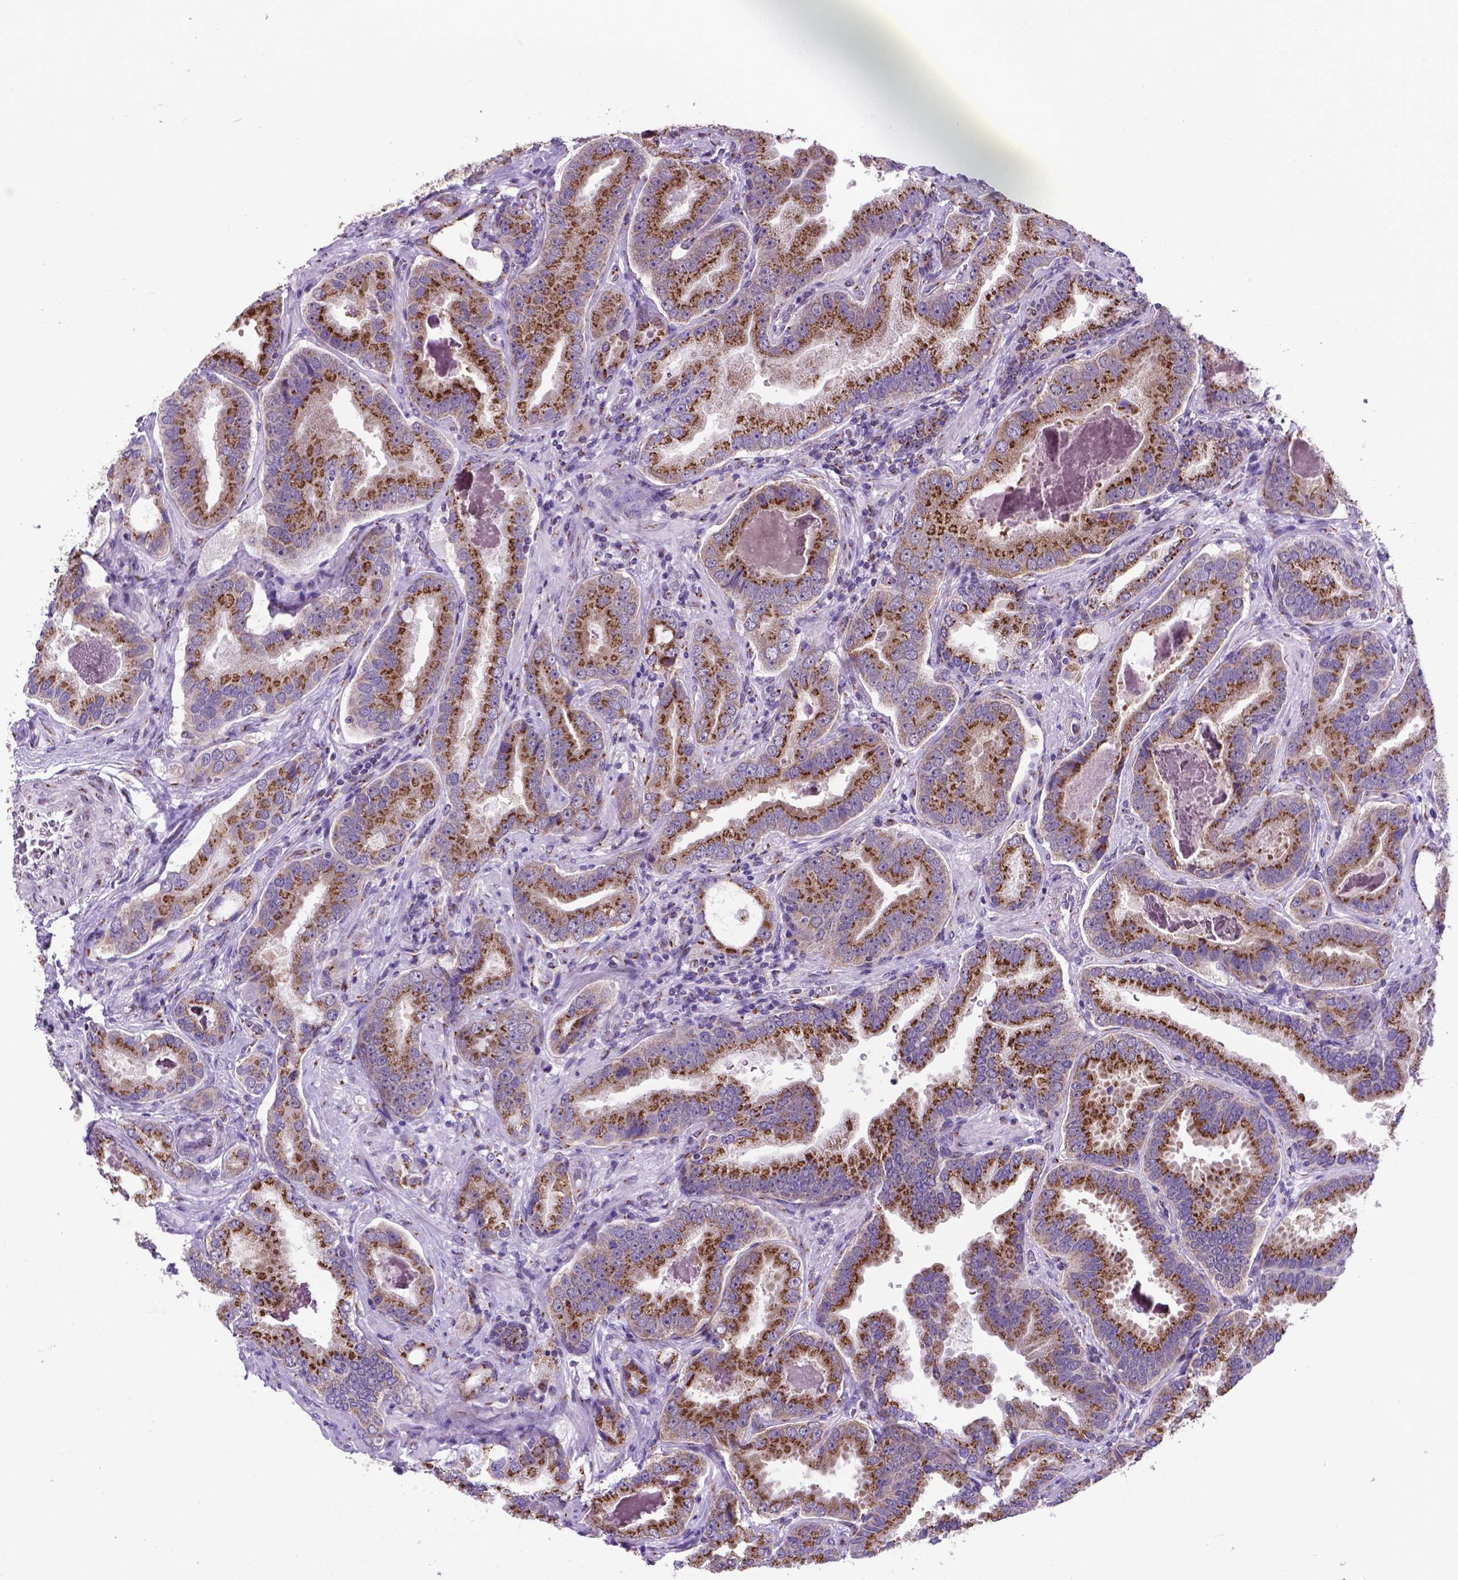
{"staining": {"intensity": "moderate", "quantity": ">75%", "location": "cytoplasmic/membranous"}, "tissue": "prostate cancer", "cell_type": "Tumor cells", "image_type": "cancer", "snomed": [{"axis": "morphology", "description": "Adenocarcinoma, NOS"}, {"axis": "topography", "description": "Prostate"}], "caption": "A brown stain highlights moderate cytoplasmic/membranous positivity of a protein in prostate adenocarcinoma tumor cells. The protein is shown in brown color, while the nuclei are stained blue.", "gene": "MRPL10", "patient": {"sex": "male", "age": 64}}